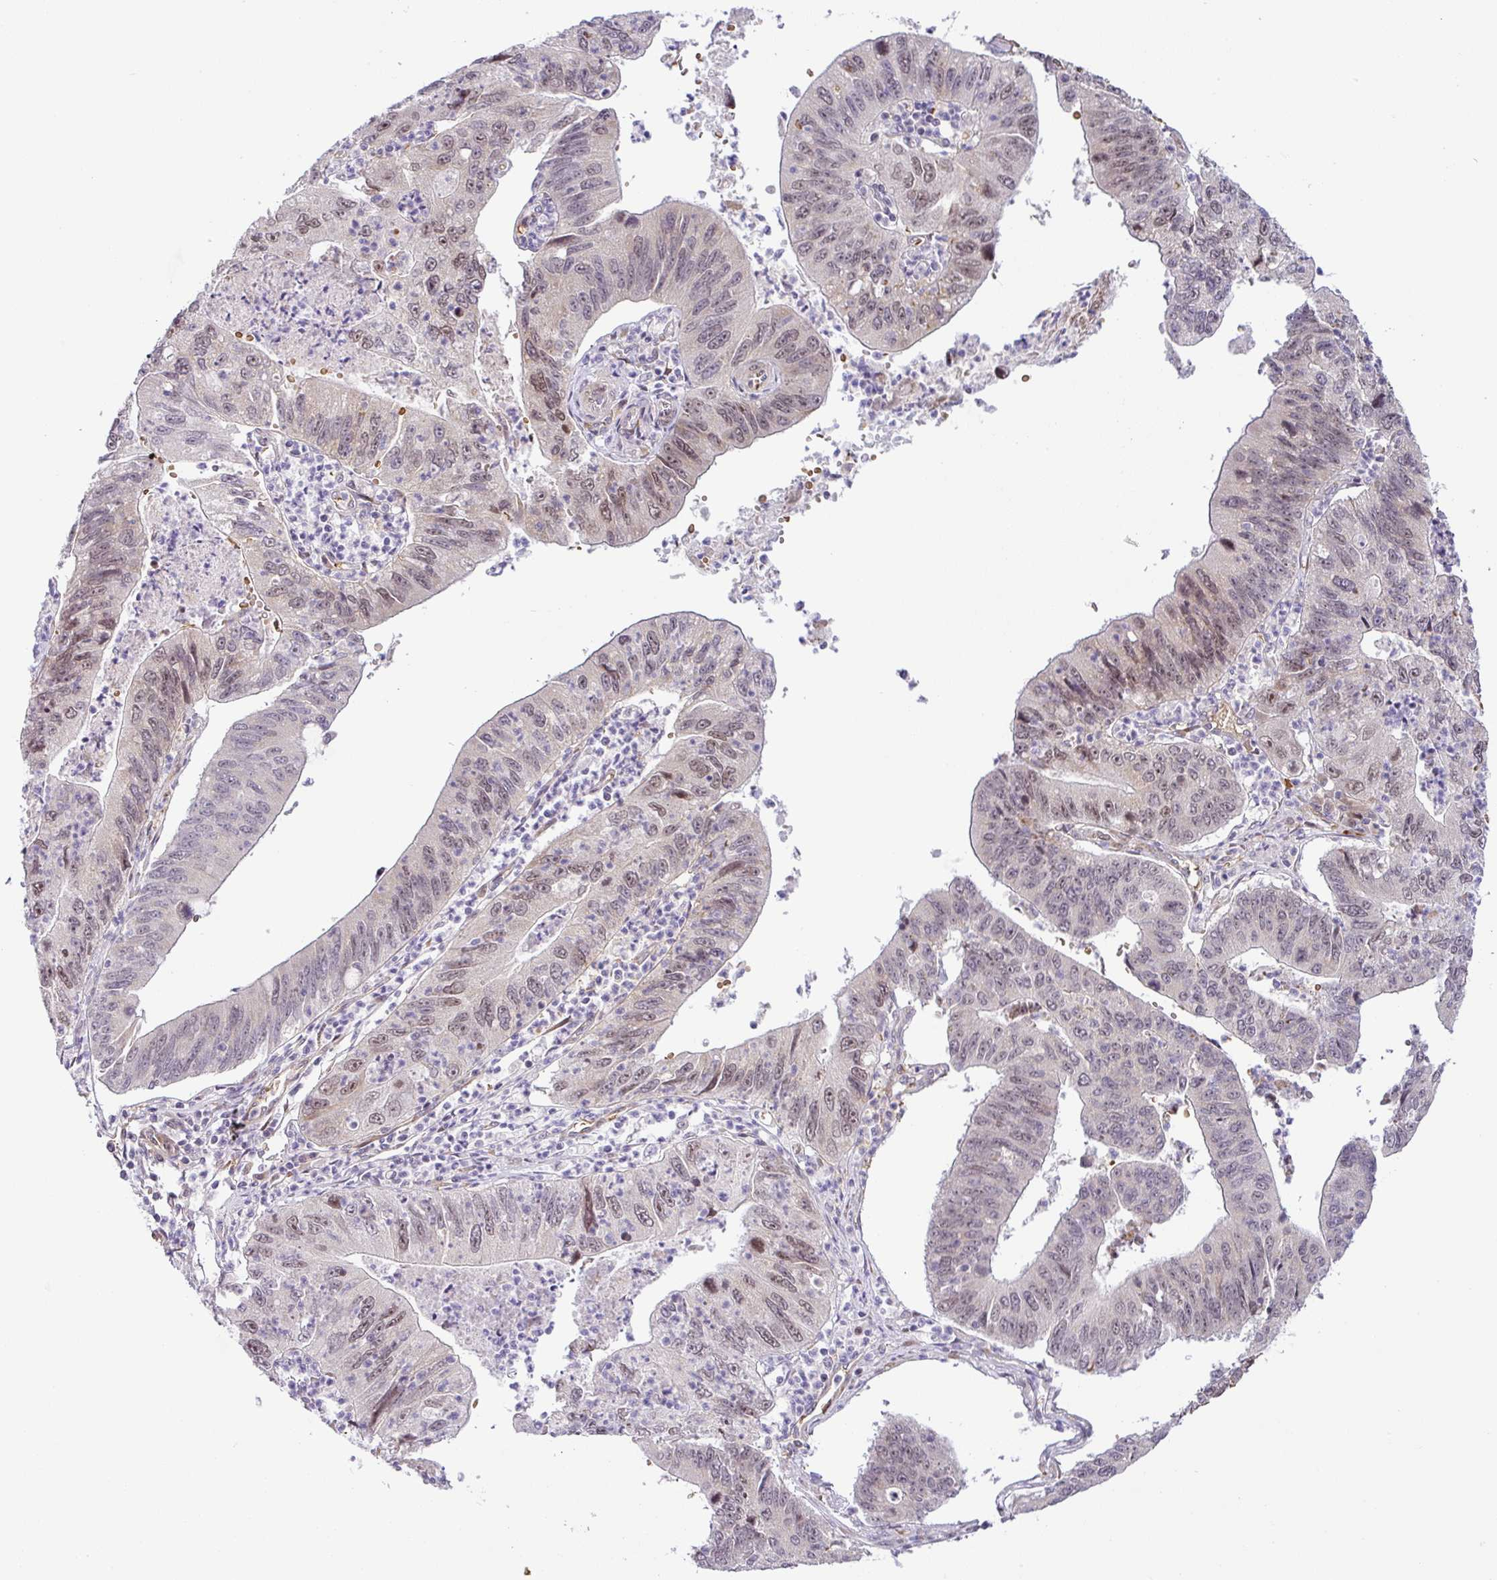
{"staining": {"intensity": "moderate", "quantity": "25%-75%", "location": "nuclear"}, "tissue": "stomach cancer", "cell_type": "Tumor cells", "image_type": "cancer", "snomed": [{"axis": "morphology", "description": "Adenocarcinoma, NOS"}, {"axis": "topography", "description": "Stomach"}], "caption": "A high-resolution micrograph shows immunohistochemistry (IHC) staining of stomach cancer, which displays moderate nuclear positivity in approximately 25%-75% of tumor cells.", "gene": "PARP2", "patient": {"sex": "male", "age": 59}}